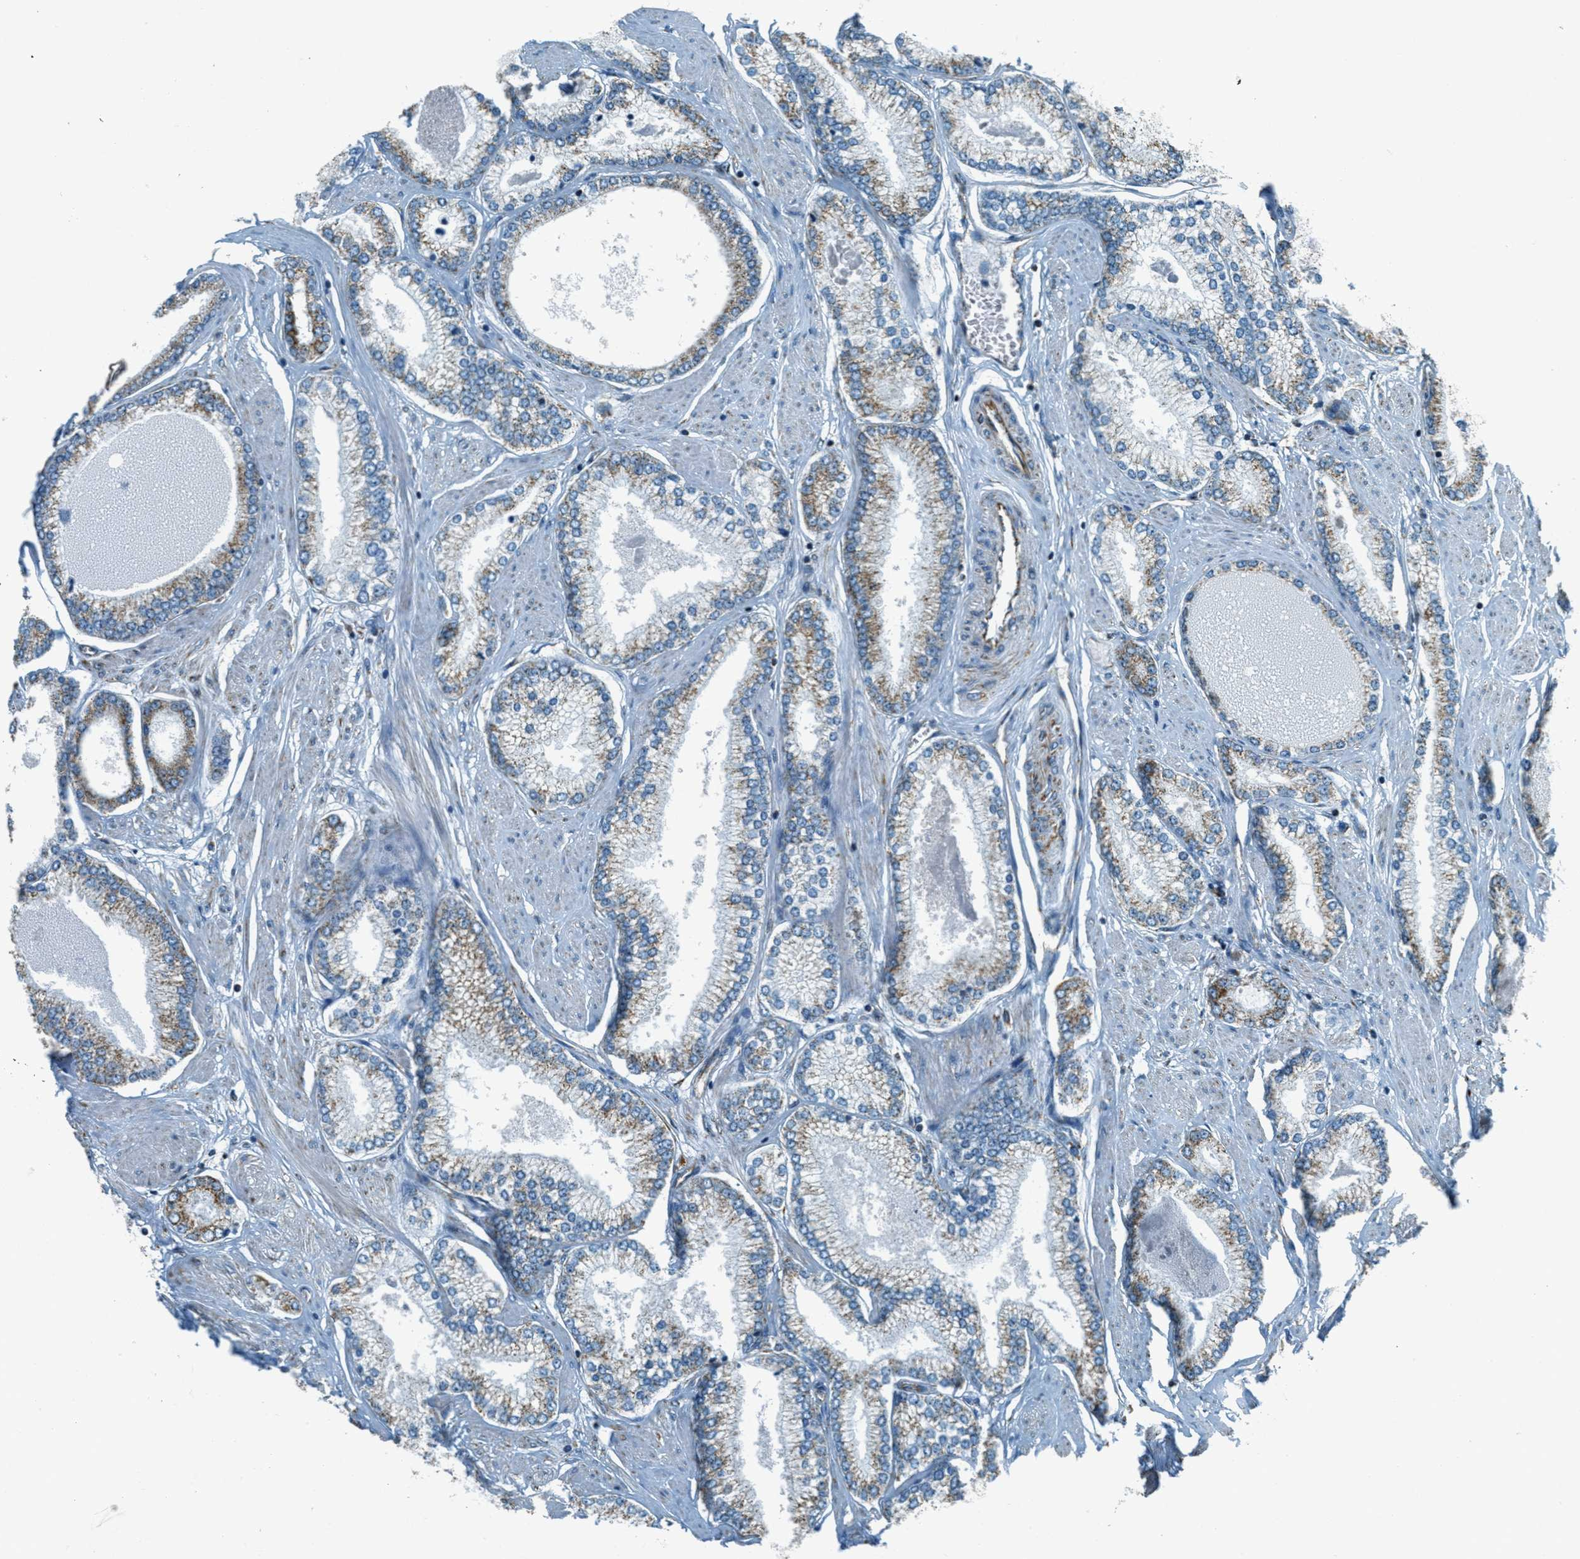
{"staining": {"intensity": "weak", "quantity": "<25%", "location": "cytoplasmic/membranous"}, "tissue": "prostate cancer", "cell_type": "Tumor cells", "image_type": "cancer", "snomed": [{"axis": "morphology", "description": "Adenocarcinoma, High grade"}, {"axis": "topography", "description": "Prostate"}], "caption": "Photomicrograph shows no significant protein staining in tumor cells of prostate cancer. (DAB immunohistochemistry (IHC) with hematoxylin counter stain).", "gene": "CHST15", "patient": {"sex": "male", "age": 61}}